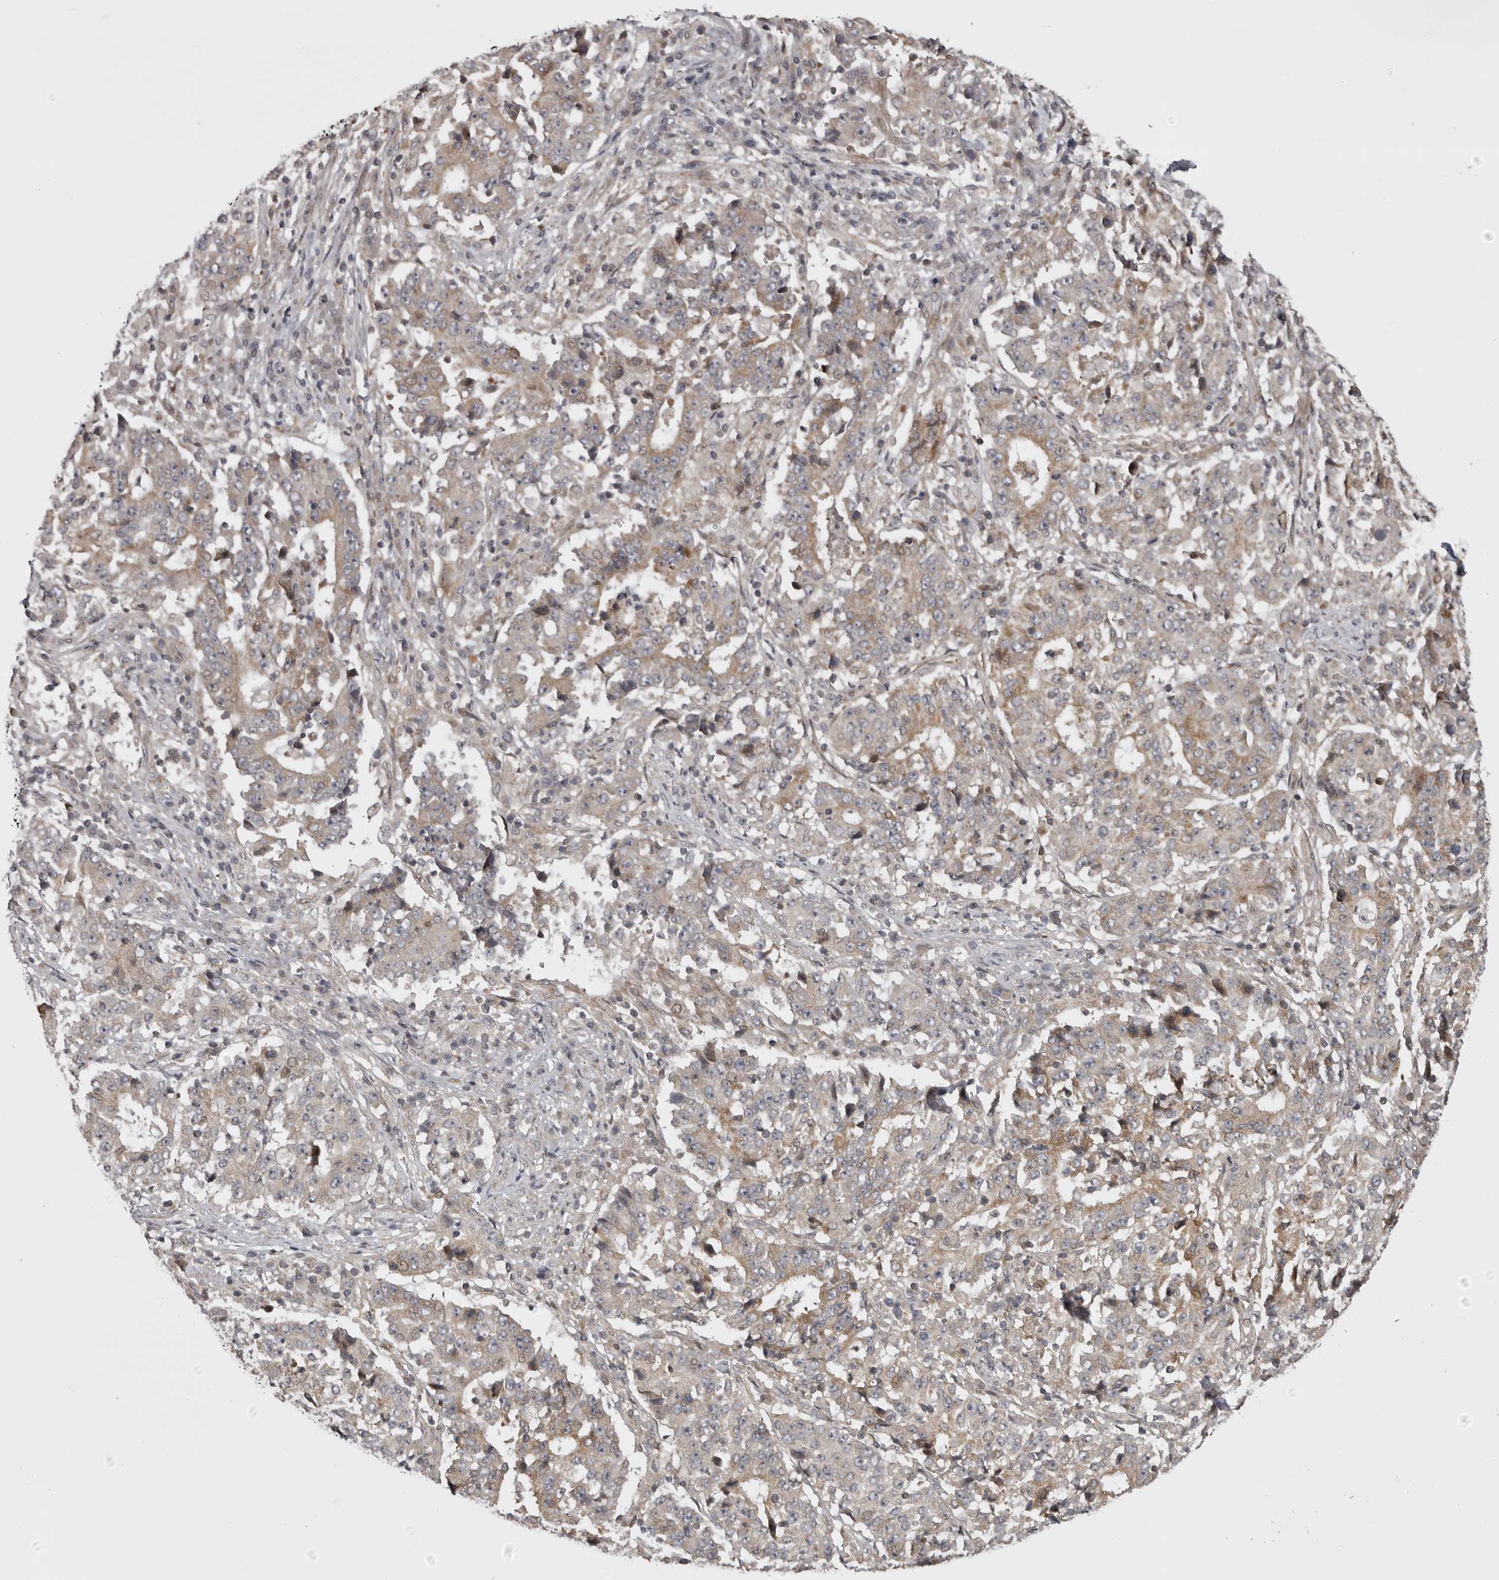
{"staining": {"intensity": "weak", "quantity": "25%-75%", "location": "cytoplasmic/membranous"}, "tissue": "stomach cancer", "cell_type": "Tumor cells", "image_type": "cancer", "snomed": [{"axis": "morphology", "description": "Adenocarcinoma, NOS"}, {"axis": "topography", "description": "Stomach"}], "caption": "Immunohistochemical staining of human adenocarcinoma (stomach) shows low levels of weak cytoplasmic/membranous positivity in approximately 25%-75% of tumor cells.", "gene": "ZNRF1", "patient": {"sex": "male", "age": 59}}